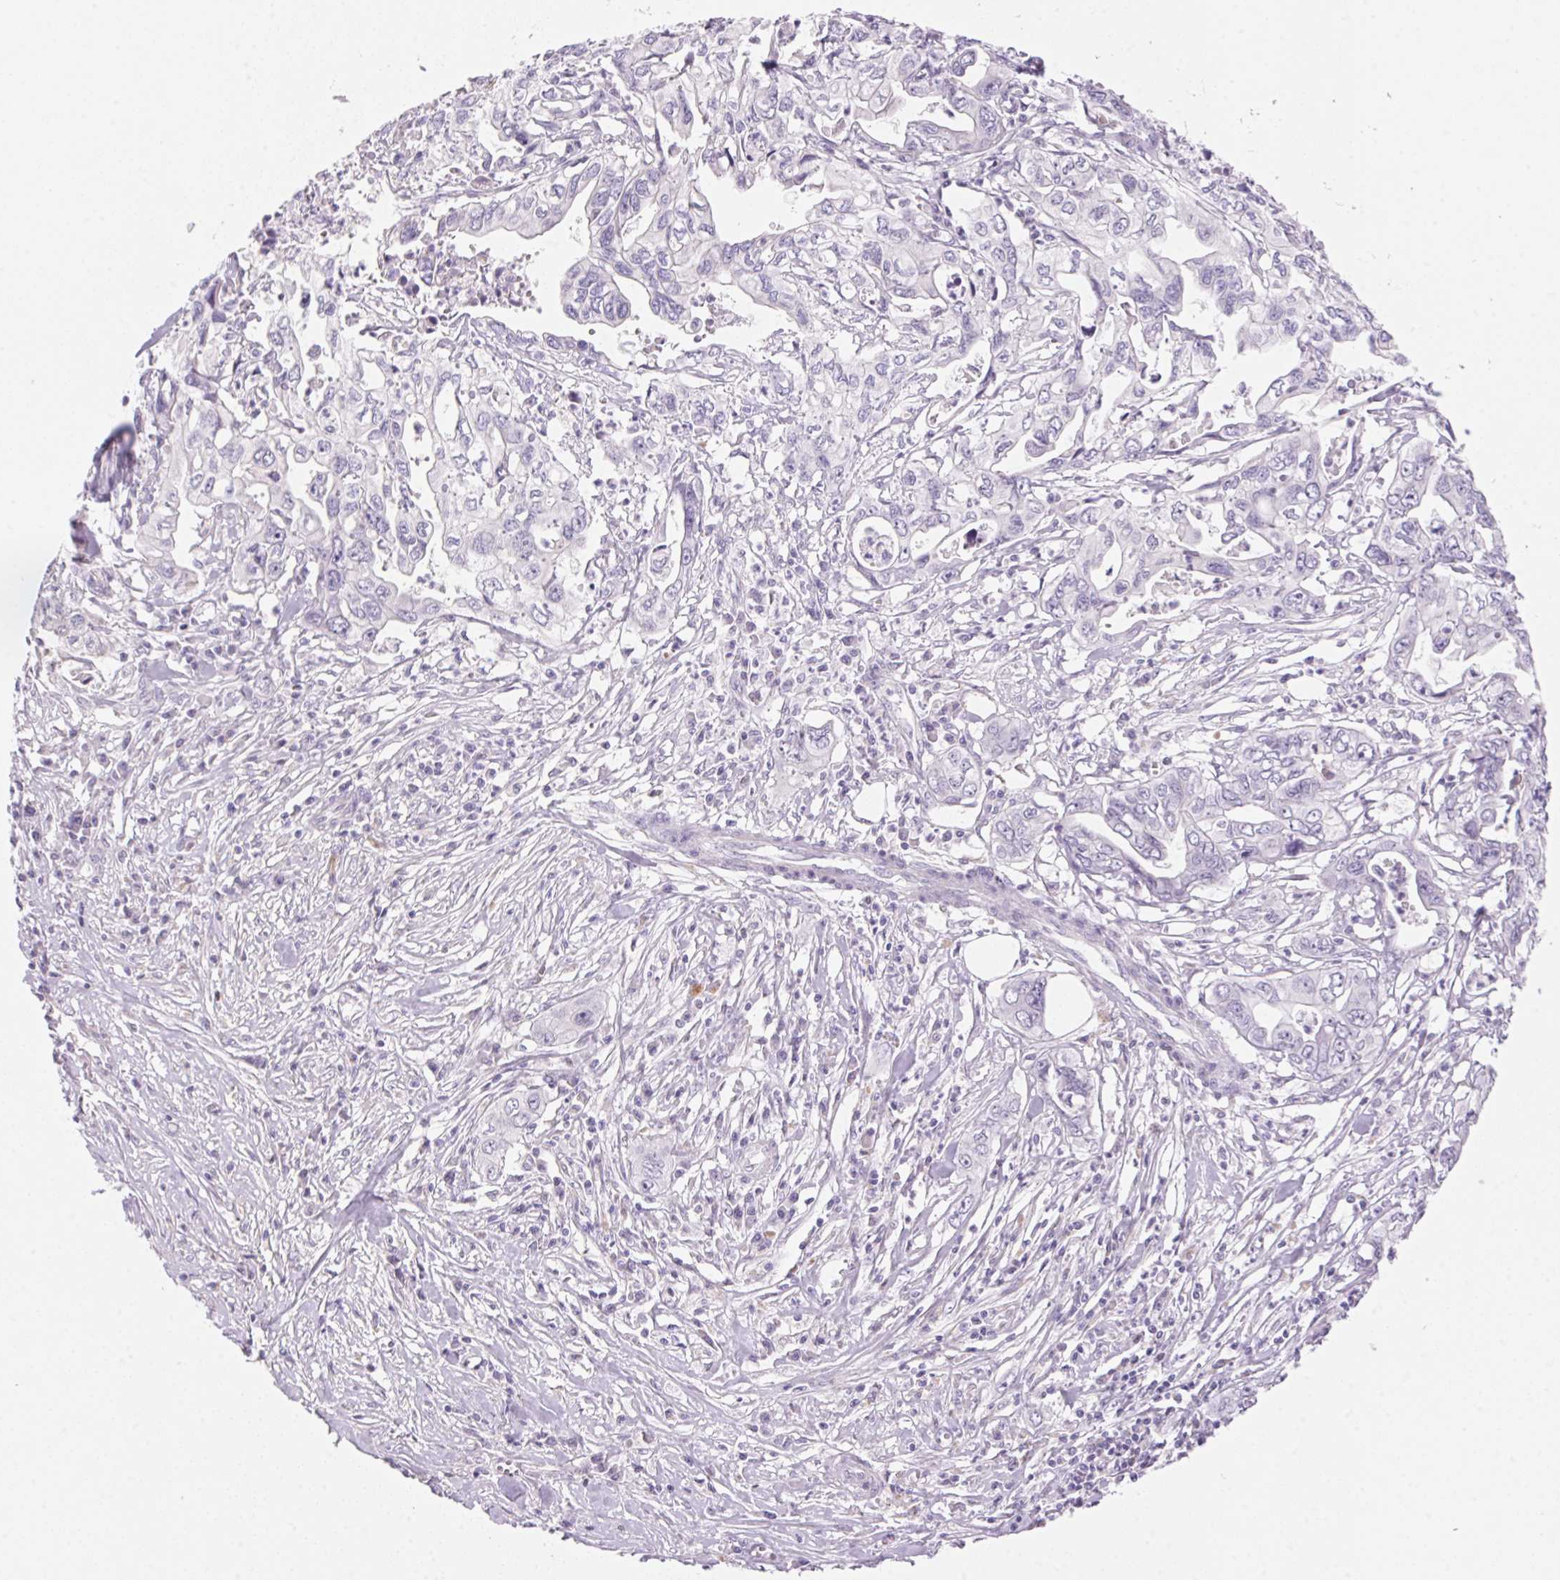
{"staining": {"intensity": "negative", "quantity": "none", "location": "none"}, "tissue": "pancreatic cancer", "cell_type": "Tumor cells", "image_type": "cancer", "snomed": [{"axis": "morphology", "description": "Adenocarcinoma, NOS"}, {"axis": "topography", "description": "Pancreas"}], "caption": "Adenocarcinoma (pancreatic) was stained to show a protein in brown. There is no significant expression in tumor cells.", "gene": "TEKT1", "patient": {"sex": "male", "age": 68}}